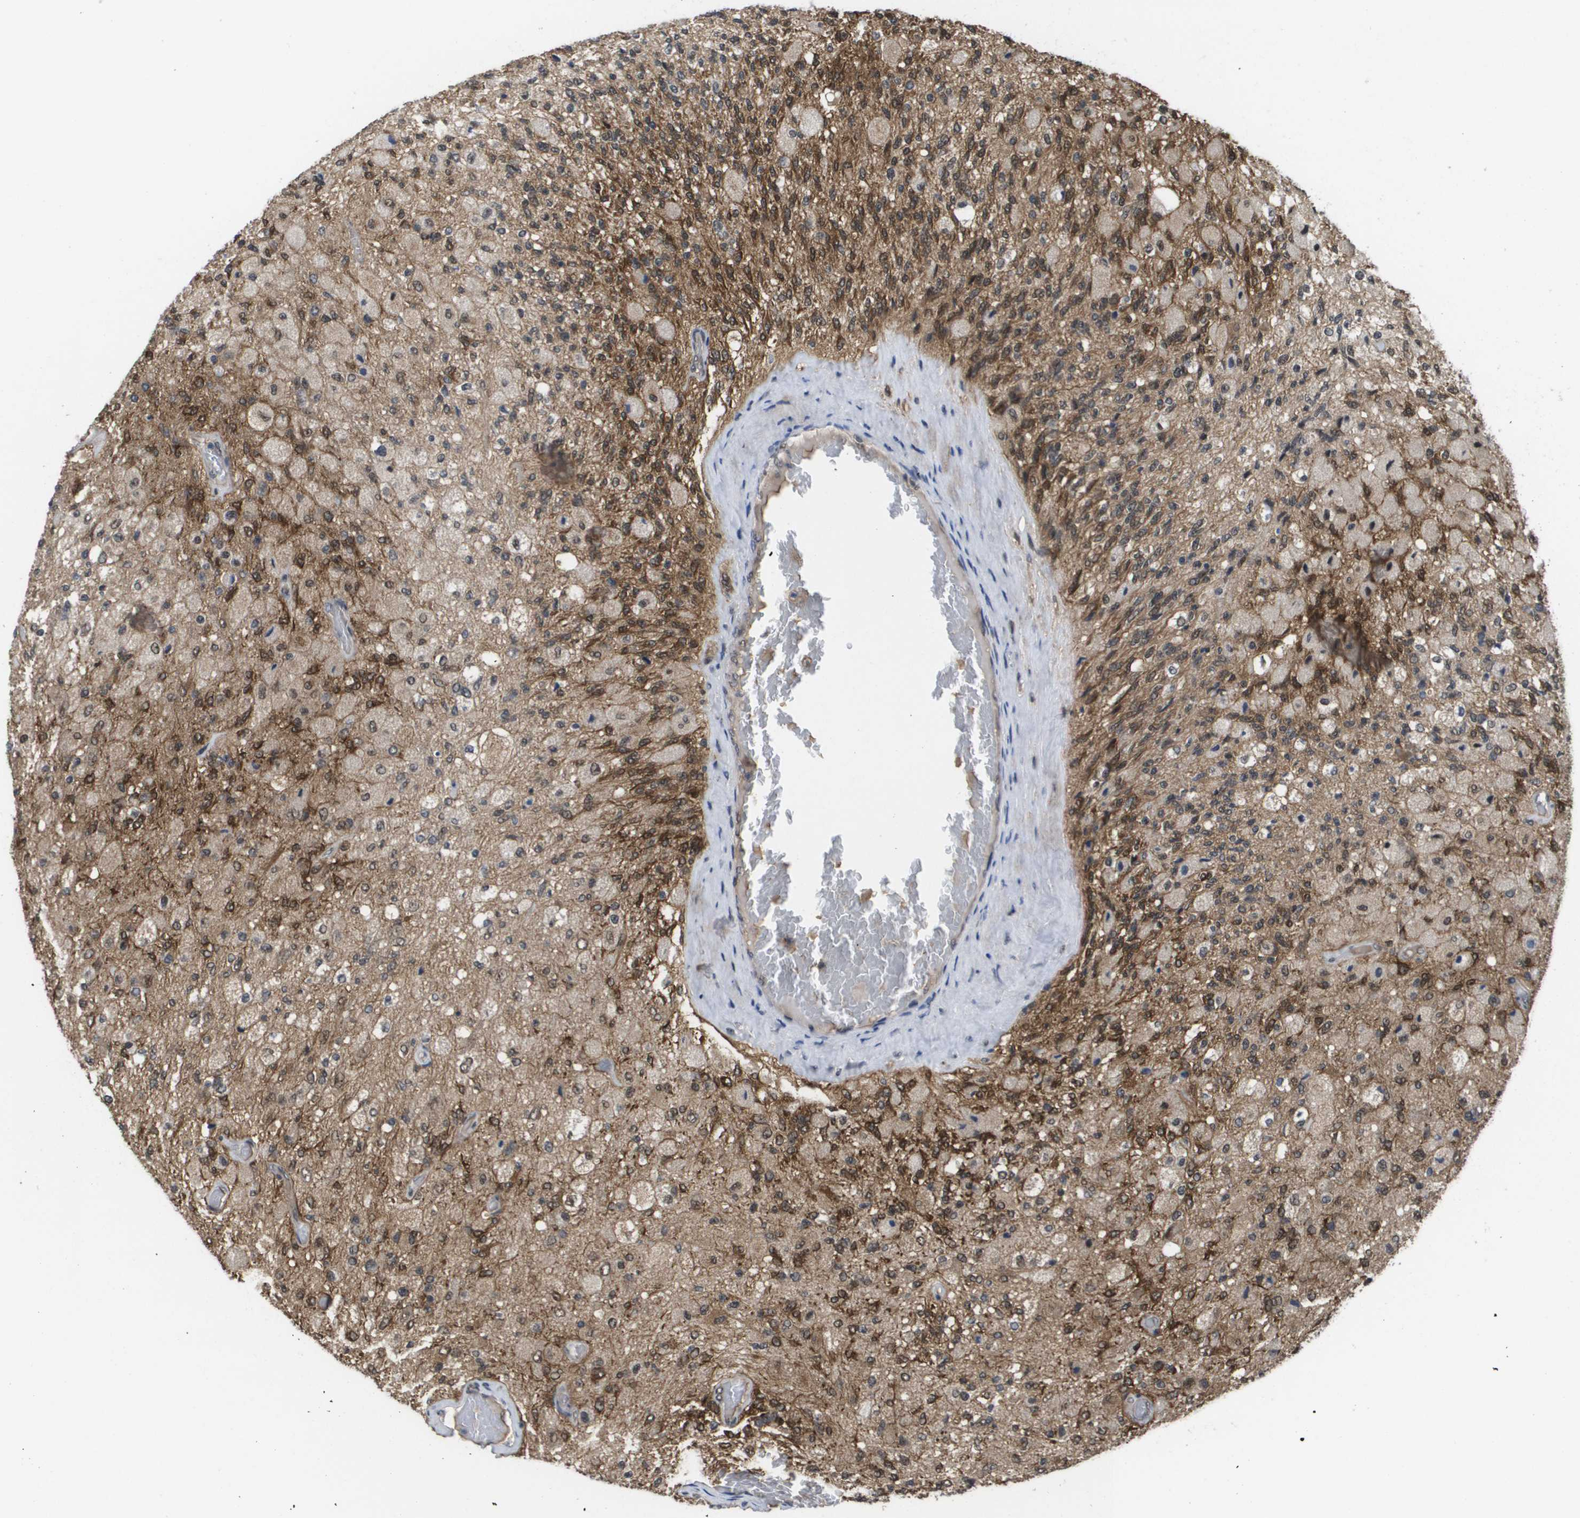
{"staining": {"intensity": "strong", "quantity": "25%-75%", "location": "cytoplasmic/membranous,nuclear"}, "tissue": "glioma", "cell_type": "Tumor cells", "image_type": "cancer", "snomed": [{"axis": "morphology", "description": "Normal tissue, NOS"}, {"axis": "morphology", "description": "Glioma, malignant, High grade"}, {"axis": "topography", "description": "Cerebral cortex"}], "caption": "About 25%-75% of tumor cells in glioma show strong cytoplasmic/membranous and nuclear protein expression as visualized by brown immunohistochemical staining.", "gene": "AMBRA1", "patient": {"sex": "male", "age": 77}}